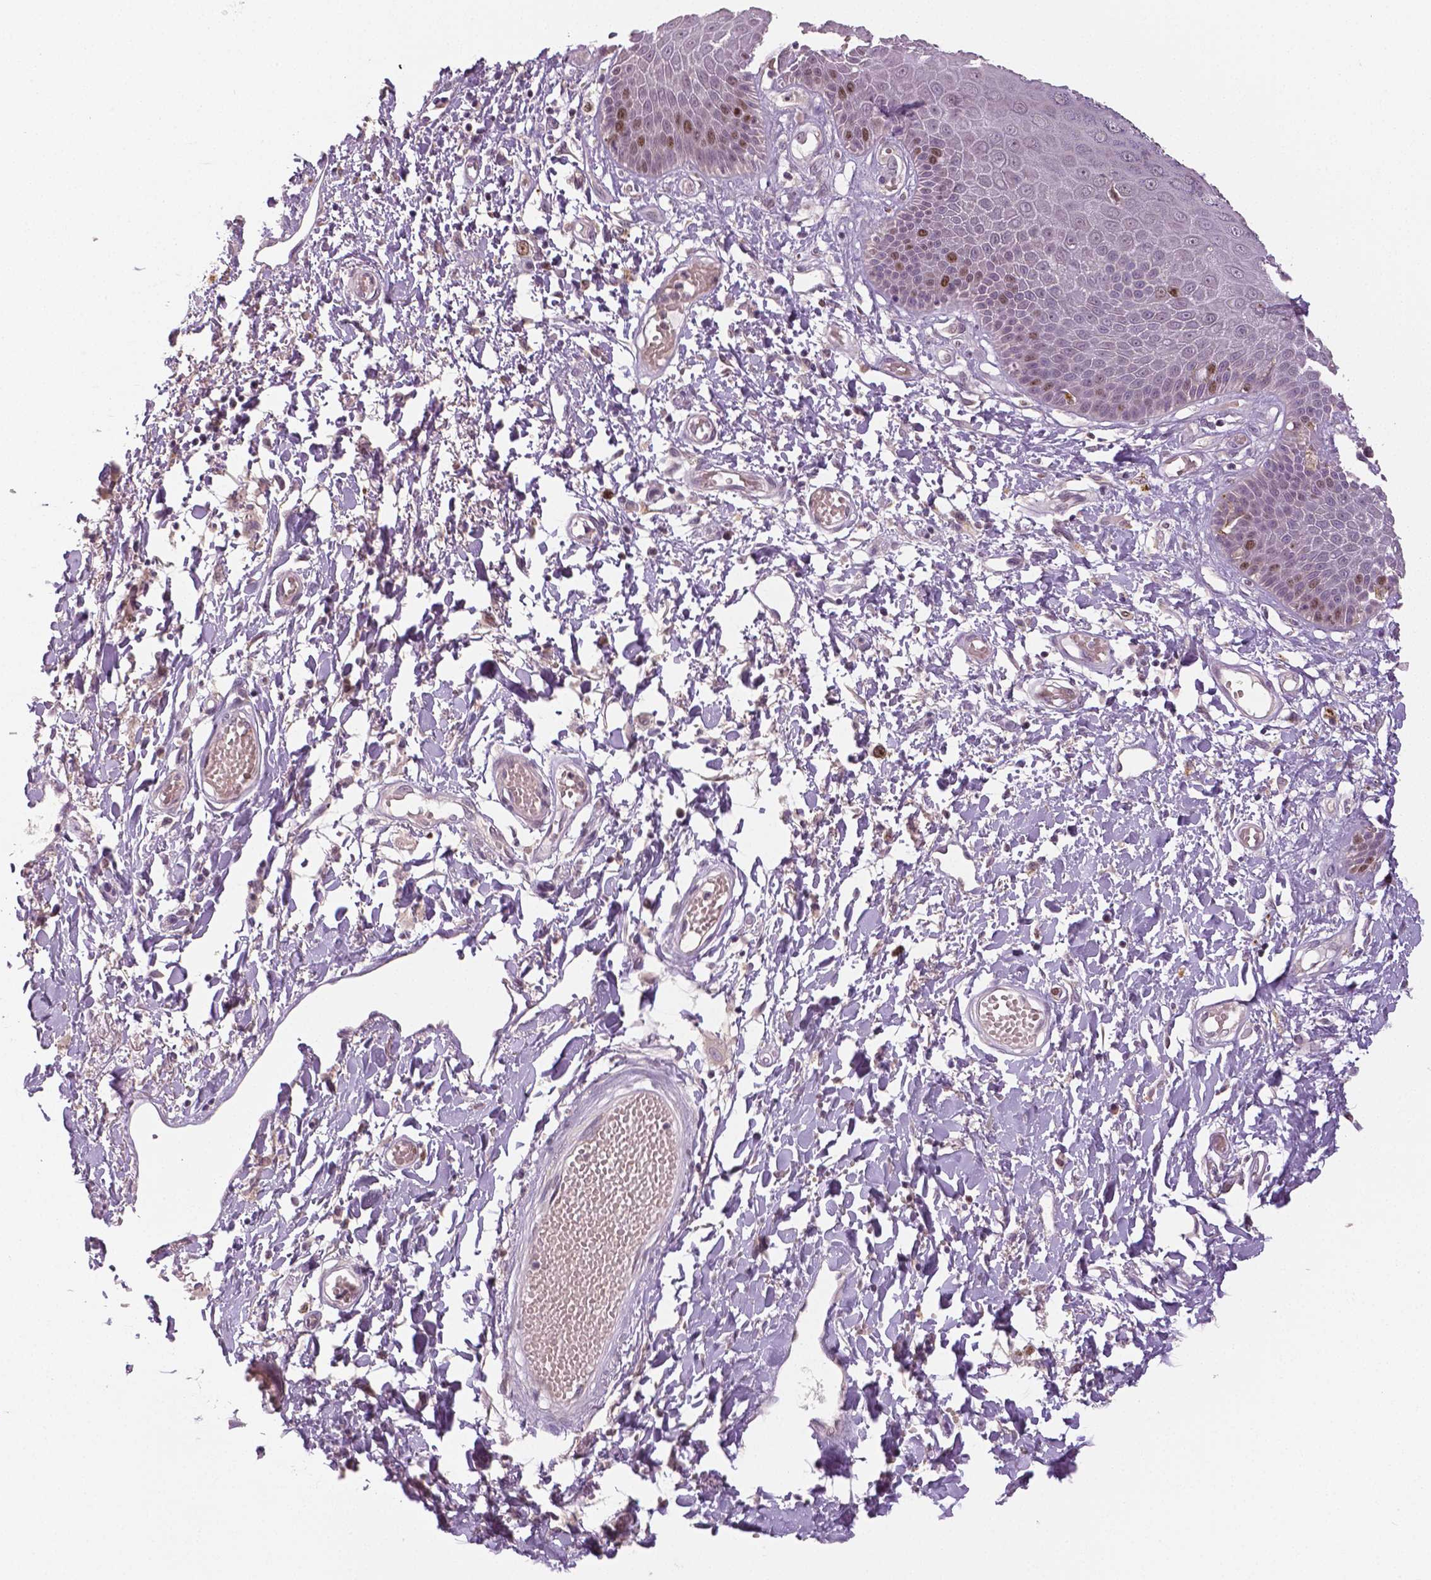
{"staining": {"intensity": "moderate", "quantity": "<25%", "location": "nuclear"}, "tissue": "skin", "cell_type": "Epidermal cells", "image_type": "normal", "snomed": [{"axis": "morphology", "description": "Normal tissue, NOS"}, {"axis": "topography", "description": "Anal"}, {"axis": "topography", "description": "Peripheral nerve tissue"}], "caption": "Unremarkable skin displays moderate nuclear positivity in about <25% of epidermal cells, visualized by immunohistochemistry.", "gene": "MKI67", "patient": {"sex": "male", "age": 78}}